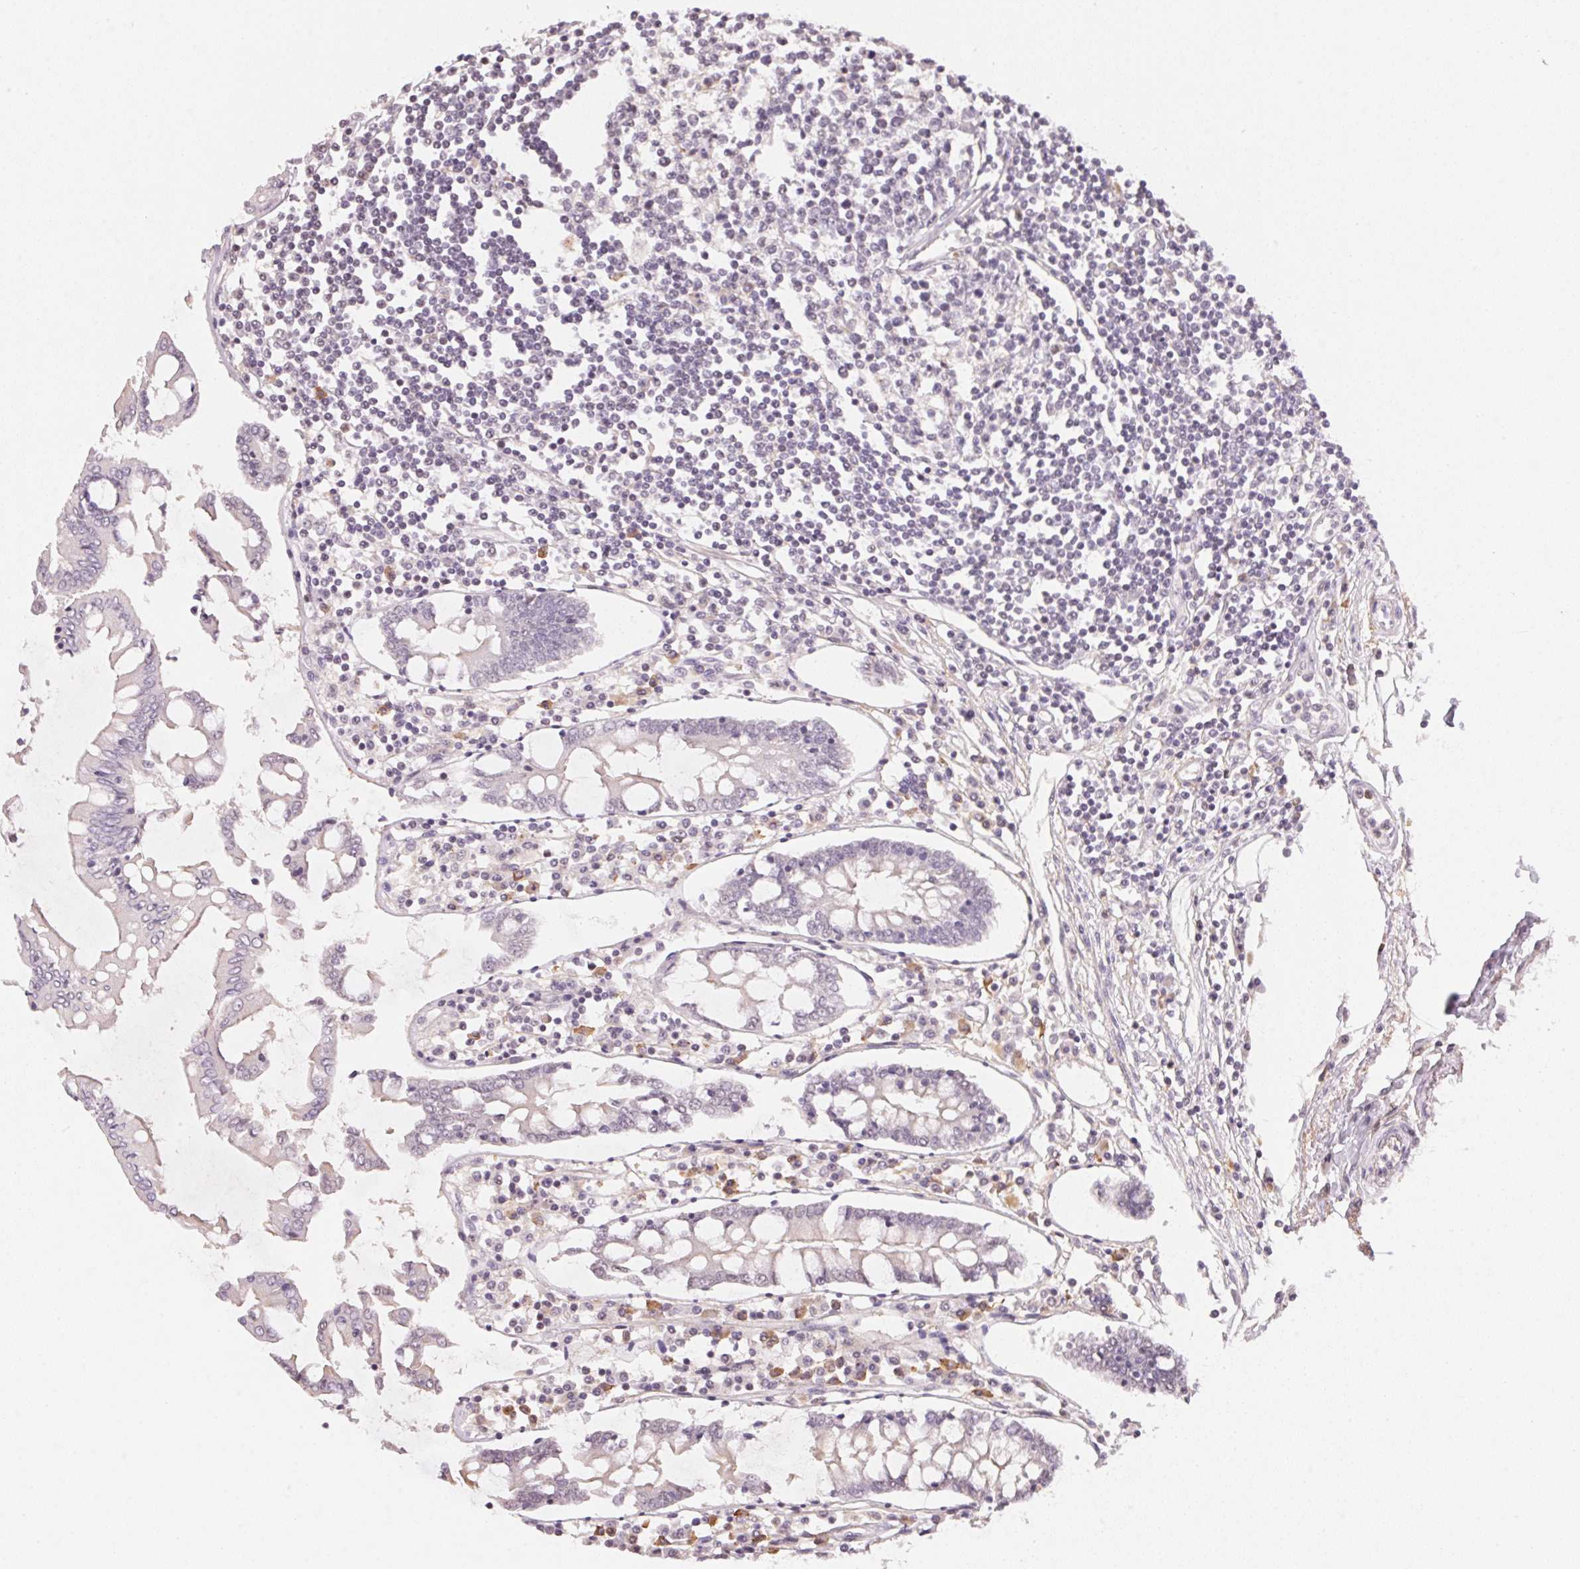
{"staining": {"intensity": "negative", "quantity": "none", "location": "none"}, "tissue": "colorectal cancer", "cell_type": "Tumor cells", "image_type": "cancer", "snomed": [{"axis": "morphology", "description": "Adenocarcinoma, NOS"}, {"axis": "topography", "description": "Colon"}], "caption": "Immunohistochemistry (IHC) of human colorectal cancer (adenocarcinoma) demonstrates no staining in tumor cells. Nuclei are stained in blue.", "gene": "FNDC4", "patient": {"sex": "male", "age": 77}}